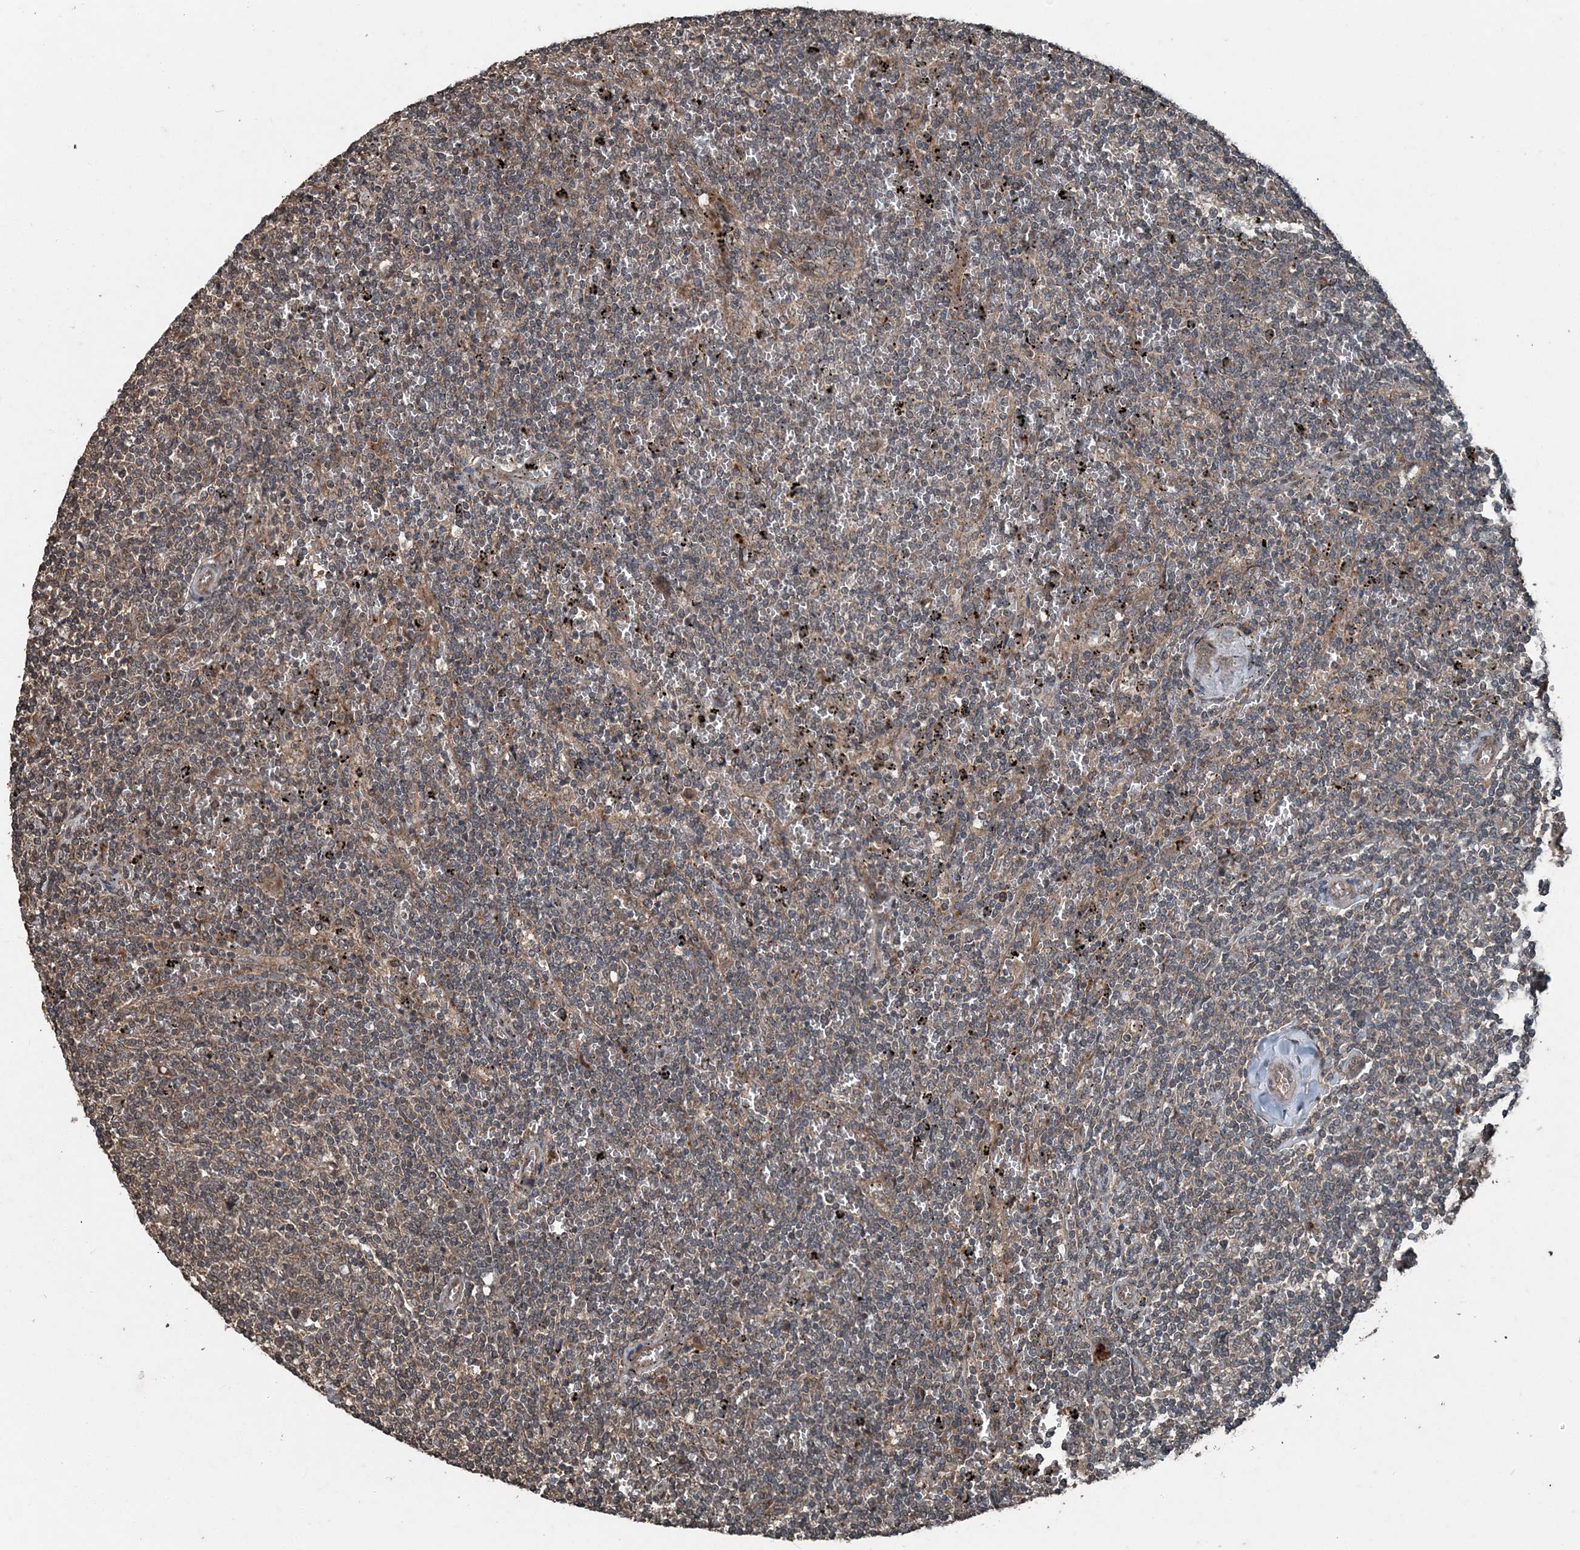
{"staining": {"intensity": "weak", "quantity": "<25%", "location": "cytoplasmic/membranous"}, "tissue": "lymphoma", "cell_type": "Tumor cells", "image_type": "cancer", "snomed": [{"axis": "morphology", "description": "Malignant lymphoma, non-Hodgkin's type, Low grade"}, {"axis": "topography", "description": "Spleen"}], "caption": "High power microscopy photomicrograph of an IHC photomicrograph of low-grade malignant lymphoma, non-Hodgkin's type, revealing no significant expression in tumor cells.", "gene": "CFL1", "patient": {"sex": "female", "age": 50}}